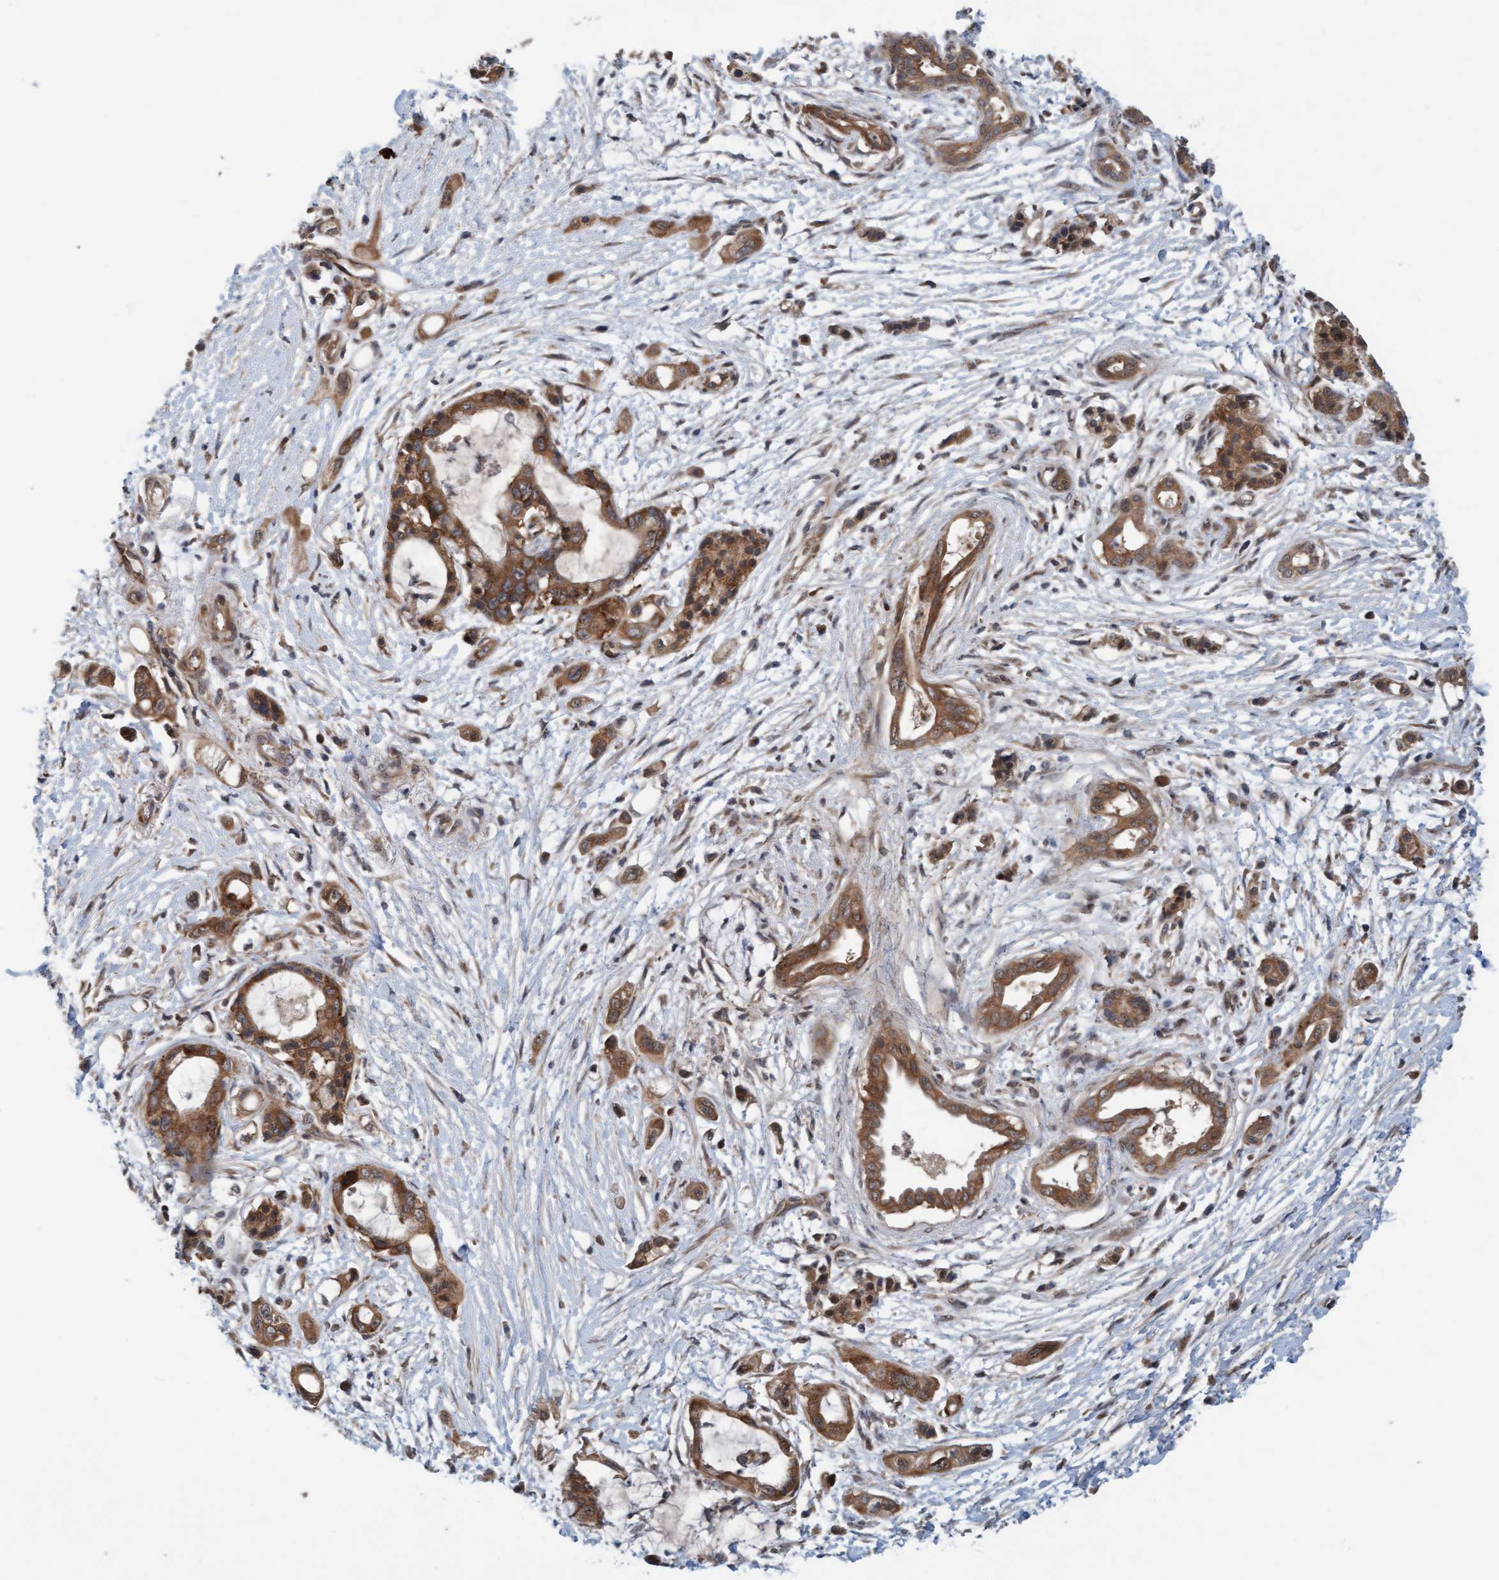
{"staining": {"intensity": "moderate", "quantity": ">75%", "location": "cytoplasmic/membranous"}, "tissue": "pancreatic cancer", "cell_type": "Tumor cells", "image_type": "cancer", "snomed": [{"axis": "morphology", "description": "Adenocarcinoma, NOS"}, {"axis": "topography", "description": "Pancreas"}], "caption": "A medium amount of moderate cytoplasmic/membranous staining is seen in approximately >75% of tumor cells in pancreatic cancer (adenocarcinoma) tissue. (brown staining indicates protein expression, while blue staining denotes nuclei).", "gene": "MLXIP", "patient": {"sex": "male", "age": 59}}